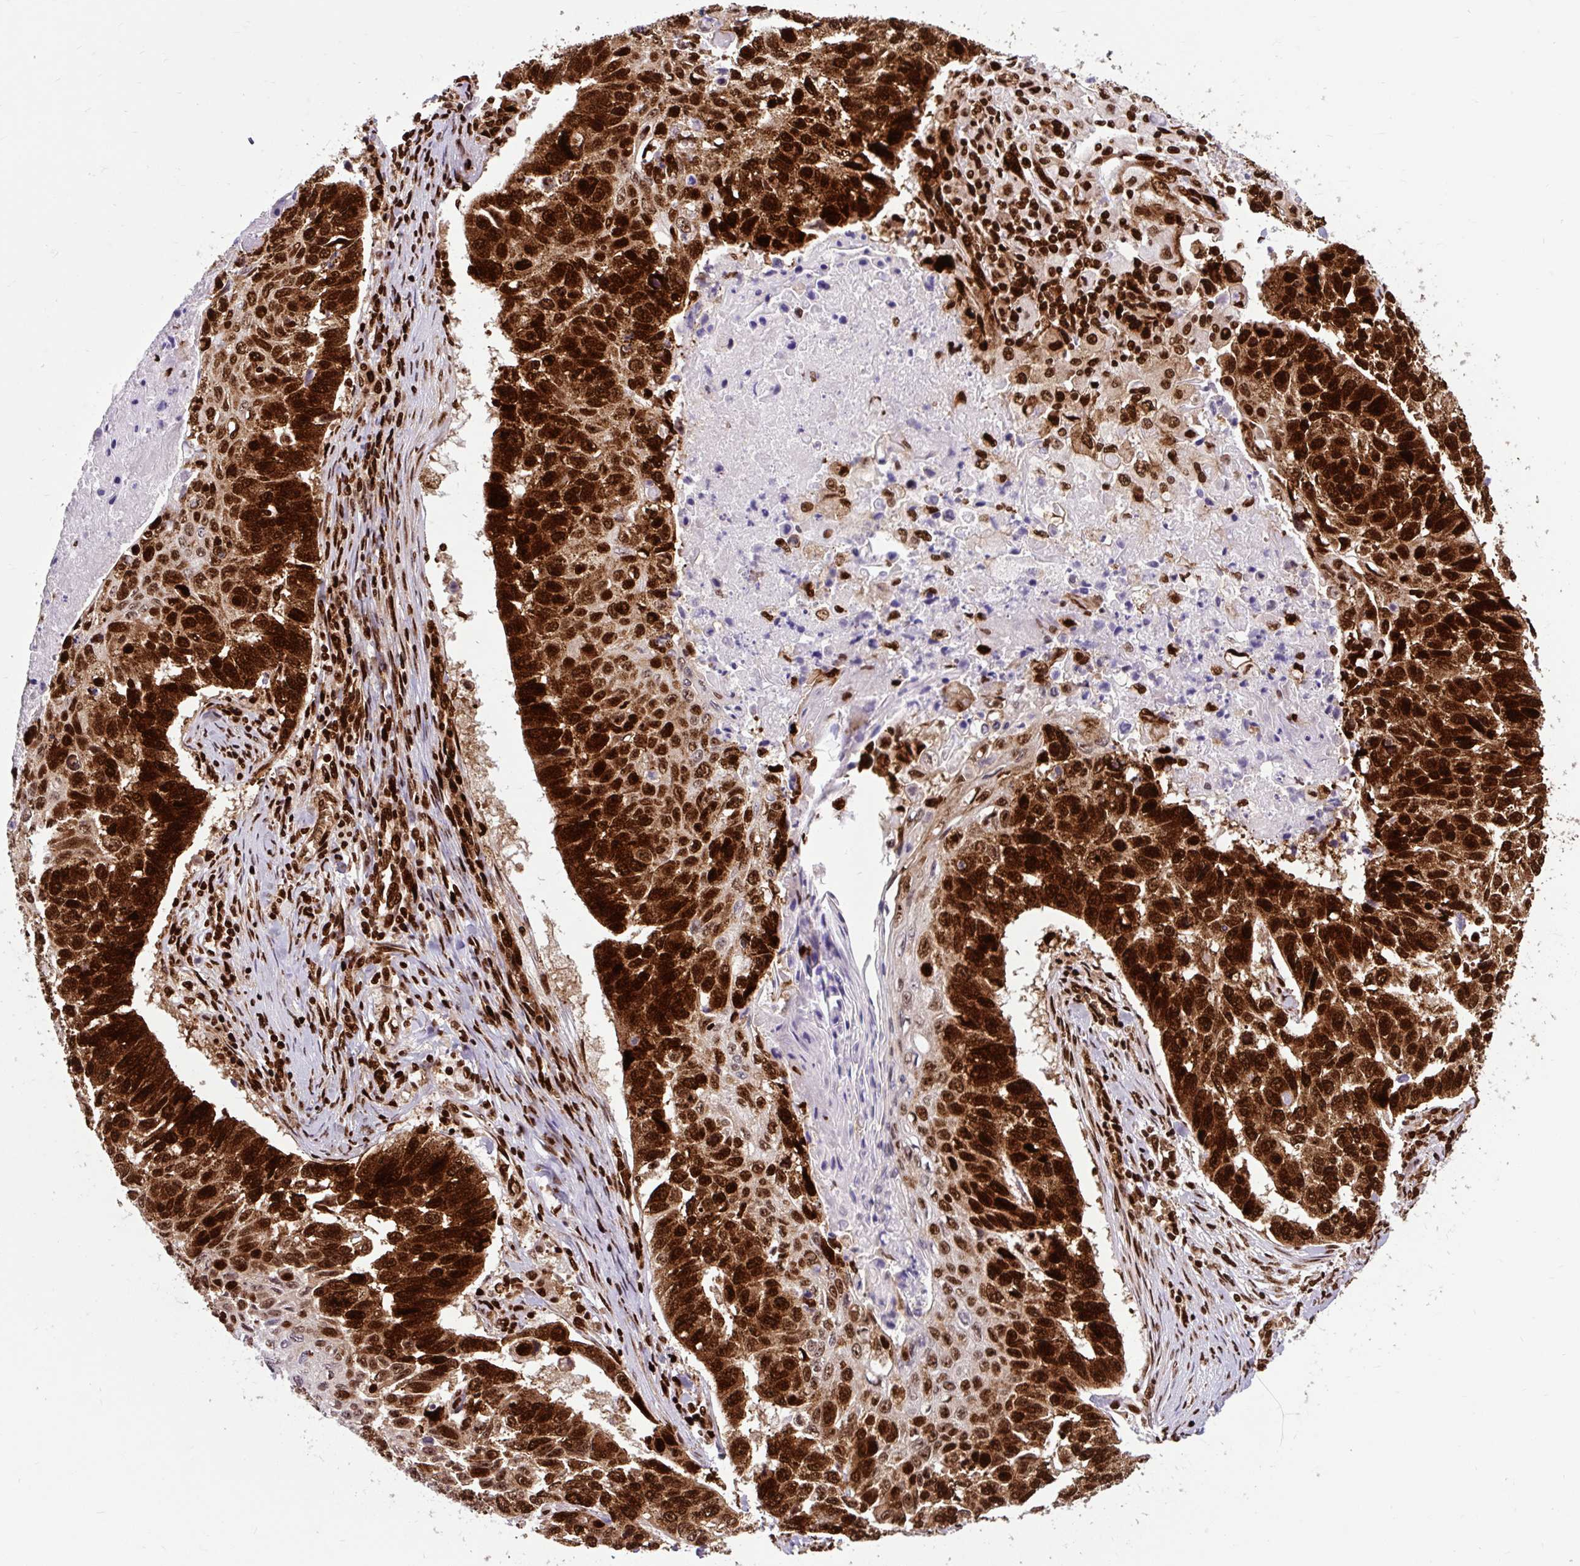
{"staining": {"intensity": "strong", "quantity": ">75%", "location": "nuclear"}, "tissue": "lung cancer", "cell_type": "Tumor cells", "image_type": "cancer", "snomed": [{"axis": "morphology", "description": "Squamous cell carcinoma, NOS"}, {"axis": "topography", "description": "Lung"}], "caption": "The image demonstrates immunohistochemical staining of lung squamous cell carcinoma. There is strong nuclear expression is present in about >75% of tumor cells. The staining was performed using DAB (3,3'-diaminobenzidine), with brown indicating positive protein expression. Nuclei are stained blue with hematoxylin.", "gene": "FUS", "patient": {"sex": "male", "age": 62}}